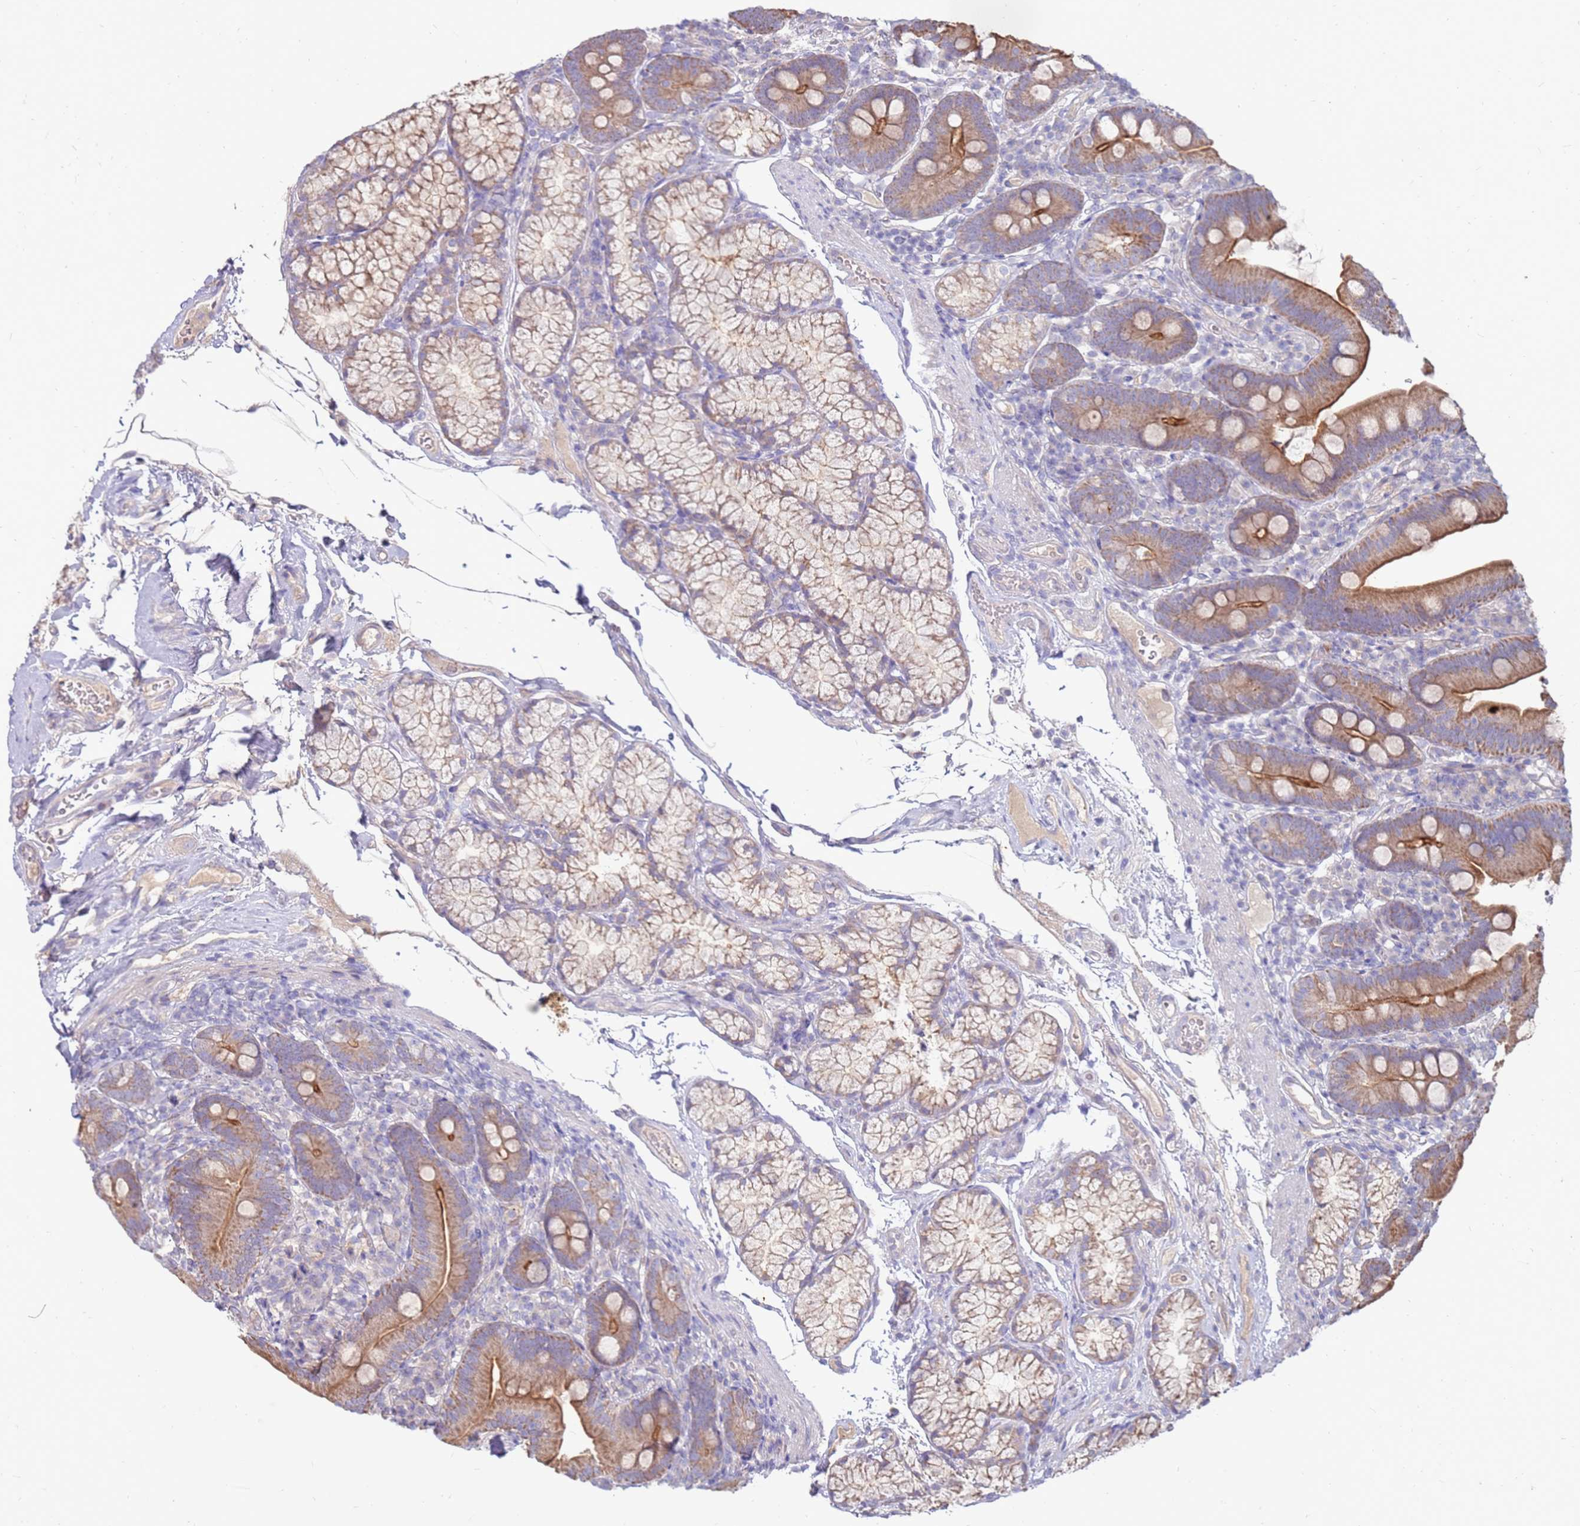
{"staining": {"intensity": "moderate", "quantity": ">75%", "location": "cytoplasmic/membranous"}, "tissue": "duodenum", "cell_type": "Glandular cells", "image_type": "normal", "snomed": [{"axis": "morphology", "description": "Normal tissue, NOS"}, {"axis": "topography", "description": "Duodenum"}], "caption": "A histopathology image showing moderate cytoplasmic/membranous expression in approximately >75% of glandular cells in benign duodenum, as visualized by brown immunohistochemical staining.", "gene": "SLC44A4", "patient": {"sex": "female", "age": 67}}